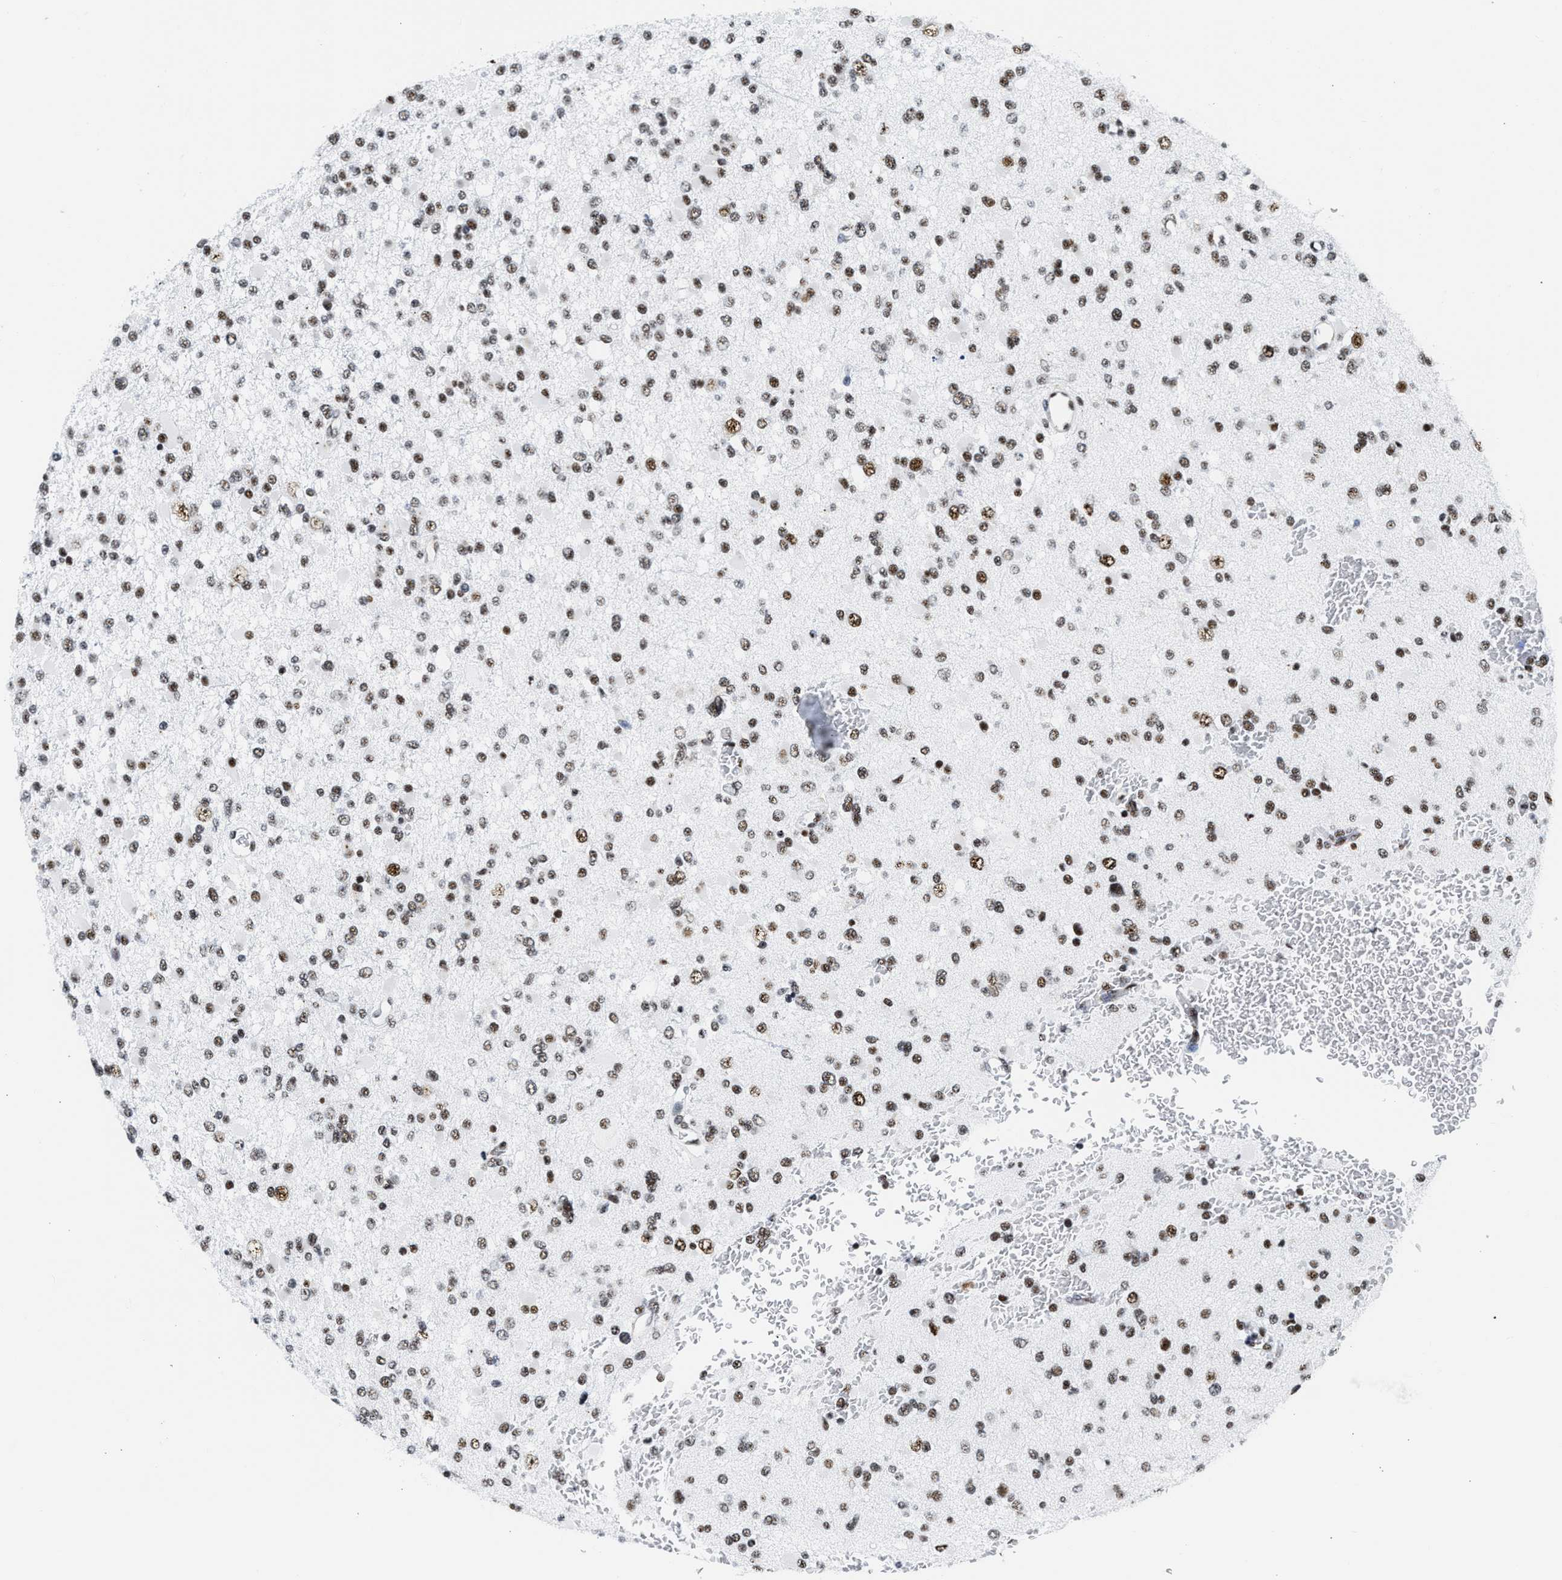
{"staining": {"intensity": "moderate", "quantity": ">75%", "location": "nuclear"}, "tissue": "glioma", "cell_type": "Tumor cells", "image_type": "cancer", "snomed": [{"axis": "morphology", "description": "Glioma, malignant, Low grade"}, {"axis": "topography", "description": "Brain"}], "caption": "Immunohistochemistry staining of glioma, which demonstrates medium levels of moderate nuclear expression in about >75% of tumor cells indicating moderate nuclear protein positivity. The staining was performed using DAB (brown) for protein detection and nuclei were counterstained in hematoxylin (blue).", "gene": "RBM8A", "patient": {"sex": "female", "age": 22}}